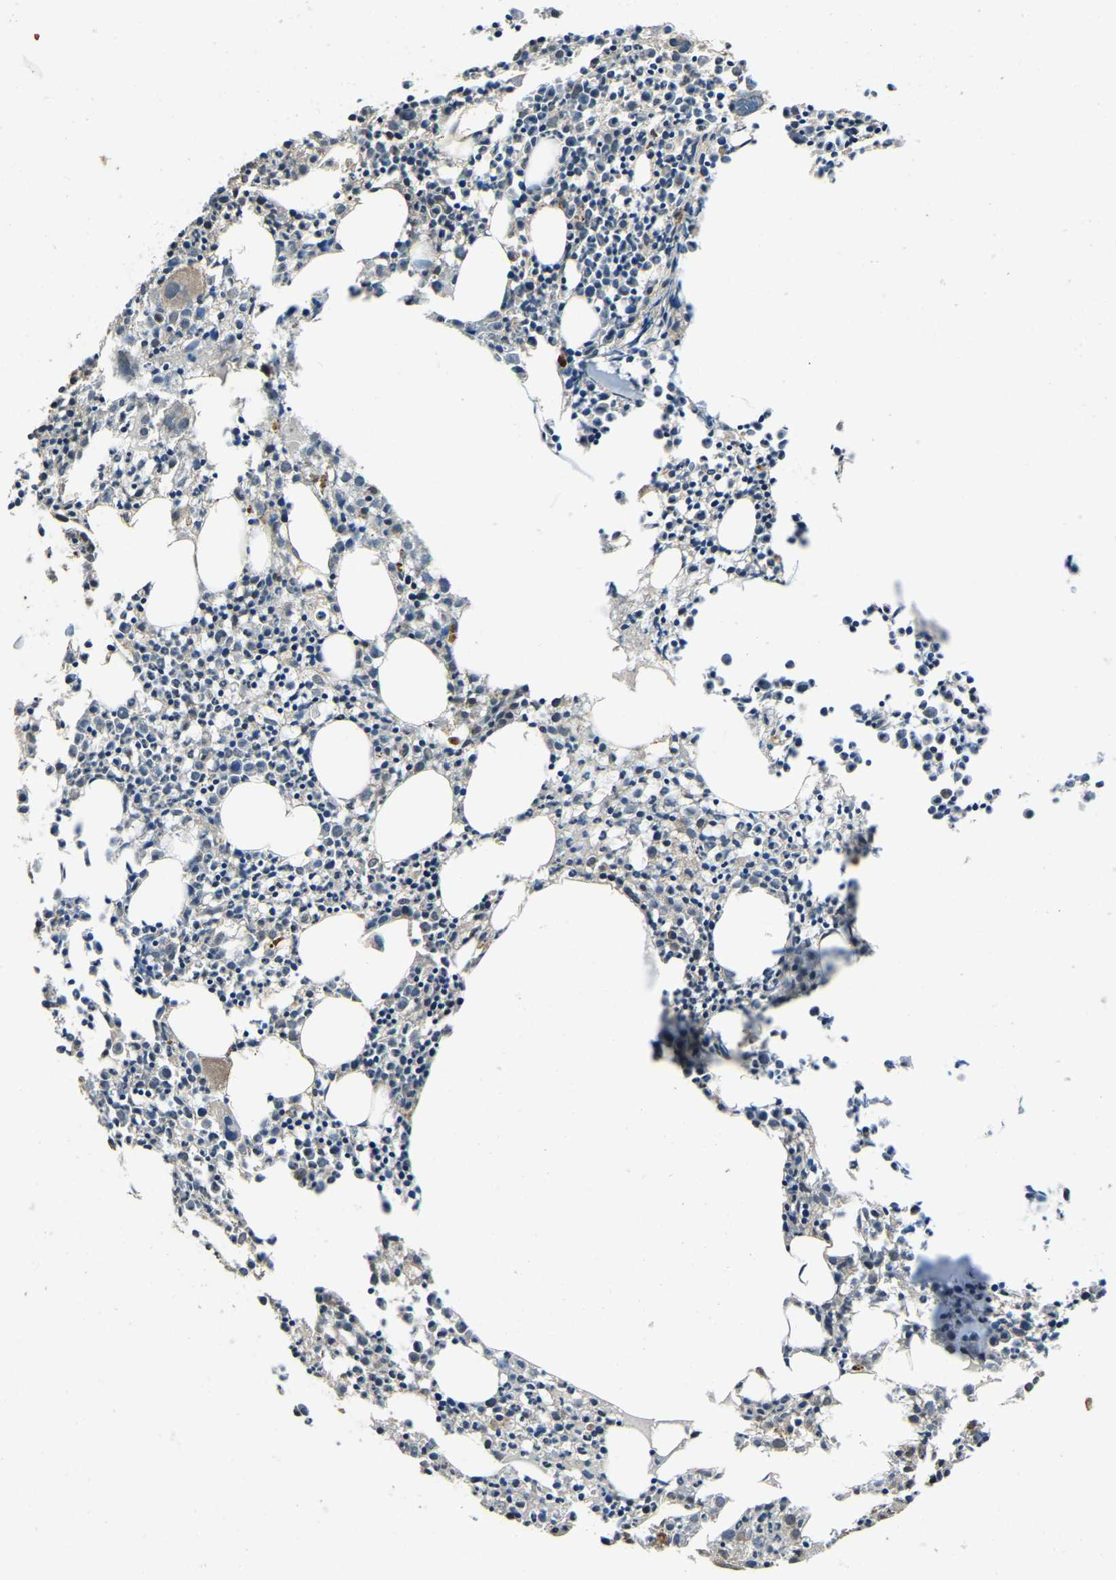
{"staining": {"intensity": "moderate", "quantity": "25%-75%", "location": "nuclear"}, "tissue": "bone marrow", "cell_type": "Hematopoietic cells", "image_type": "normal", "snomed": [{"axis": "morphology", "description": "Normal tissue, NOS"}, {"axis": "morphology", "description": "Inflammation, NOS"}, {"axis": "topography", "description": "Bone marrow"}], "caption": "Immunohistochemistry (IHC) micrograph of benign bone marrow stained for a protein (brown), which reveals medium levels of moderate nuclear staining in about 25%-75% of hematopoietic cells.", "gene": "ANKIB1", "patient": {"sex": "male", "age": 25}}